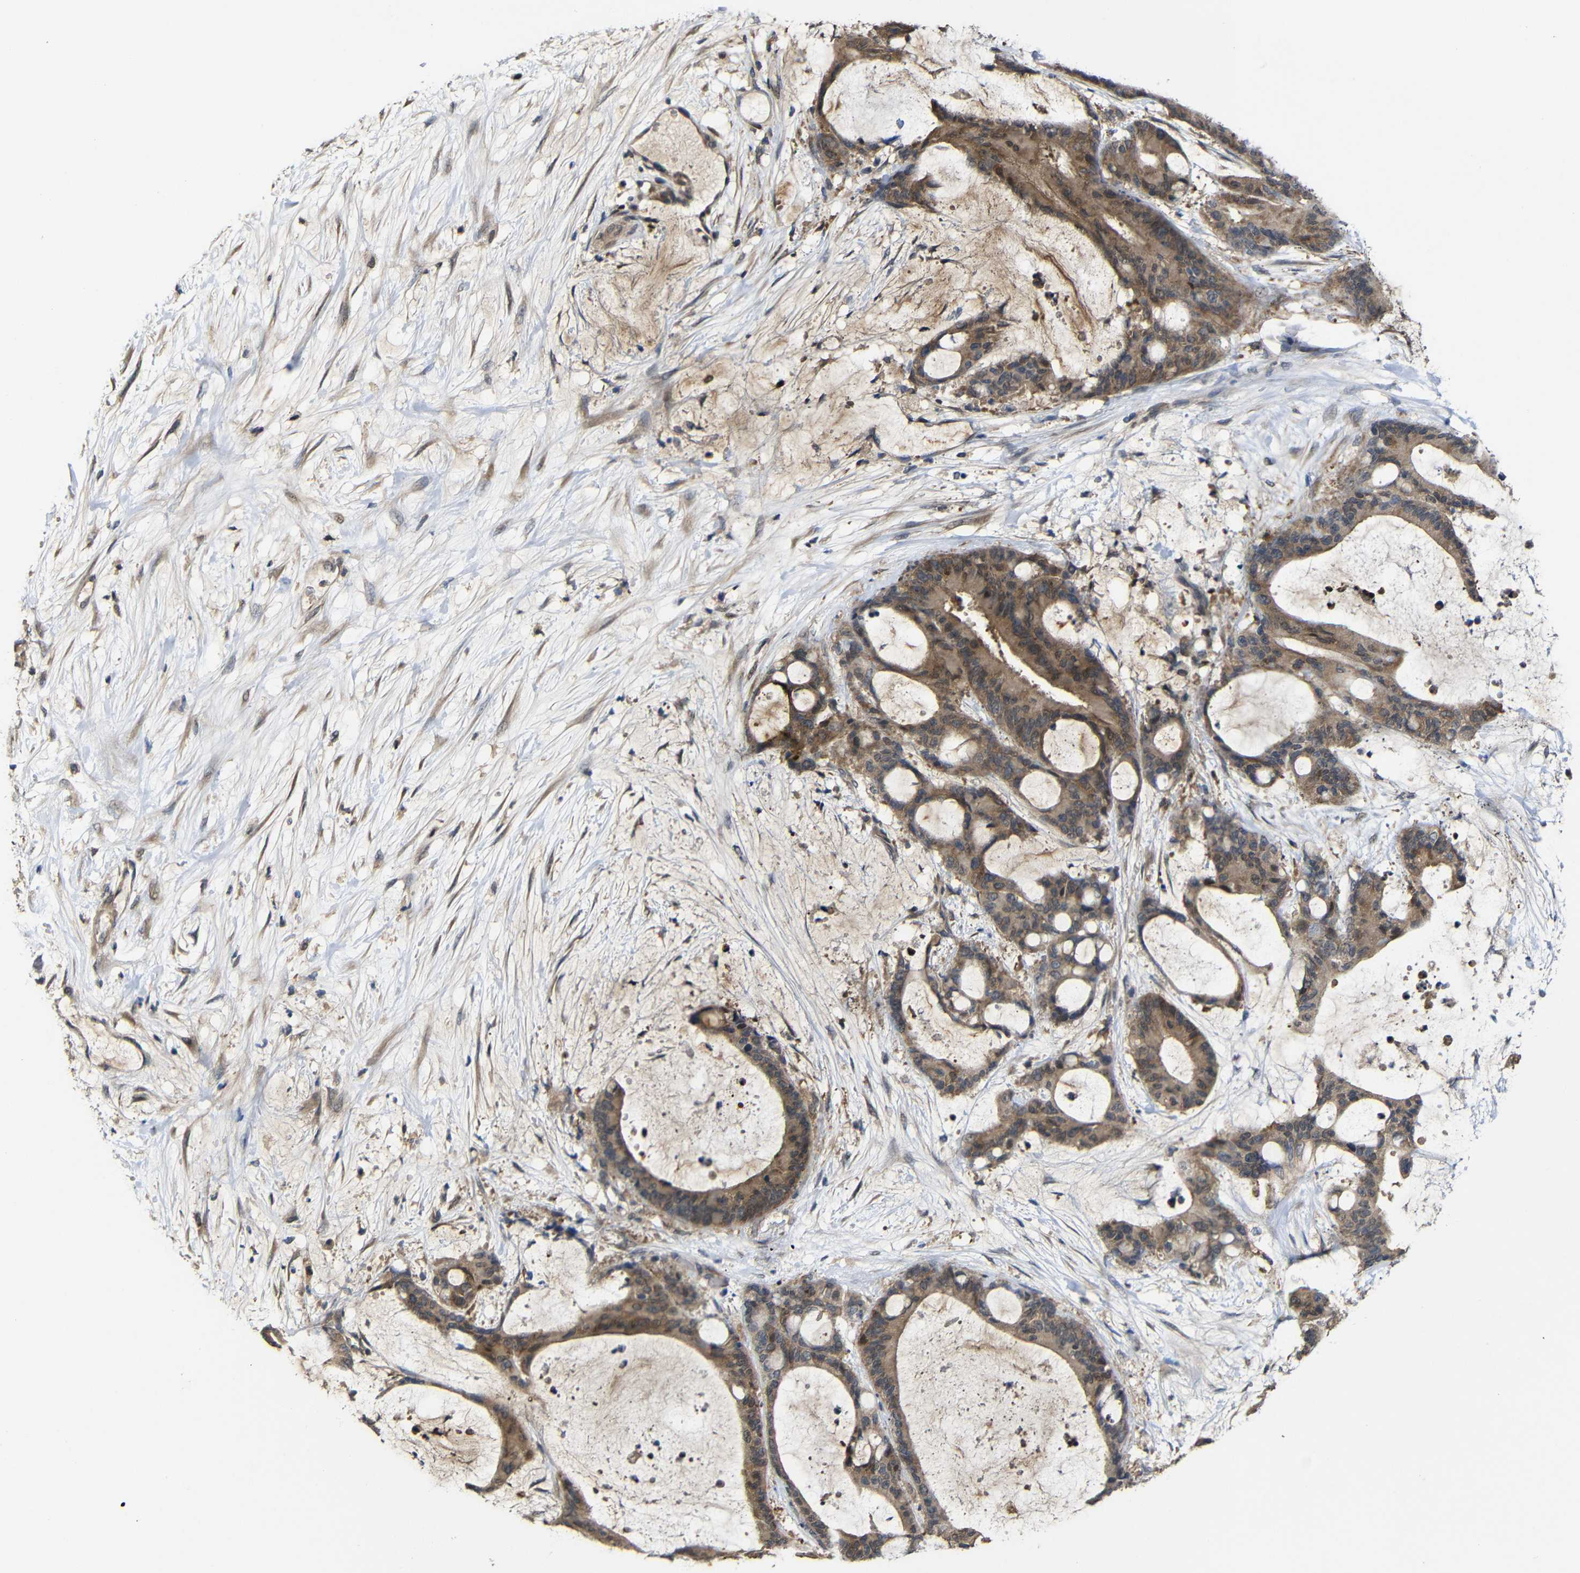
{"staining": {"intensity": "moderate", "quantity": ">75%", "location": "cytoplasmic/membranous"}, "tissue": "liver cancer", "cell_type": "Tumor cells", "image_type": "cancer", "snomed": [{"axis": "morphology", "description": "Cholangiocarcinoma"}, {"axis": "topography", "description": "Liver"}], "caption": "Human cholangiocarcinoma (liver) stained for a protein (brown) exhibits moderate cytoplasmic/membranous positive positivity in approximately >75% of tumor cells.", "gene": "ATG12", "patient": {"sex": "female", "age": 73}}